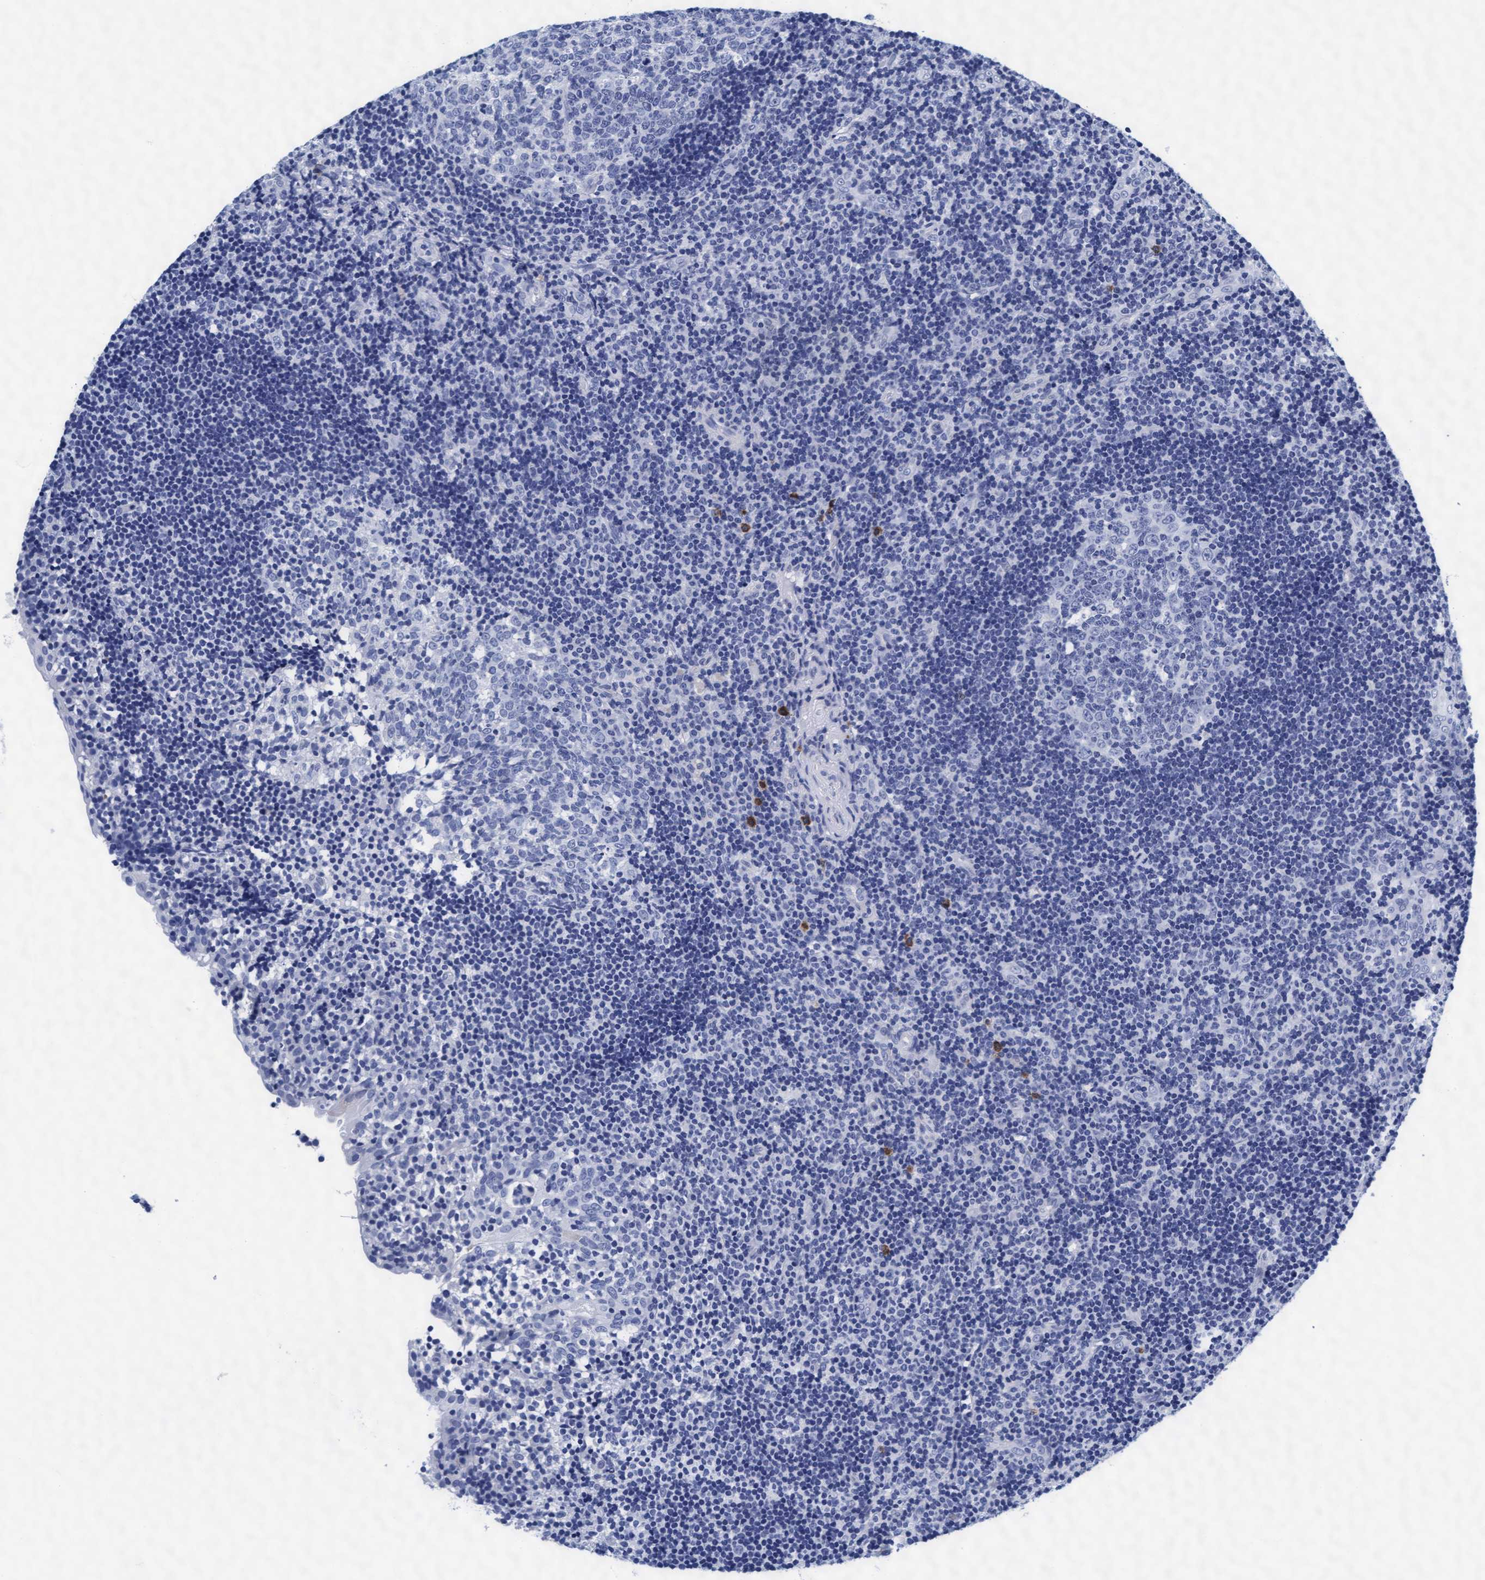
{"staining": {"intensity": "negative", "quantity": "none", "location": "none"}, "tissue": "tonsil", "cell_type": "Germinal center cells", "image_type": "normal", "snomed": [{"axis": "morphology", "description": "Normal tissue, NOS"}, {"axis": "topography", "description": "Tonsil"}], "caption": "The image exhibits no significant expression in germinal center cells of tonsil.", "gene": "ARSG", "patient": {"sex": "female", "age": 40}}